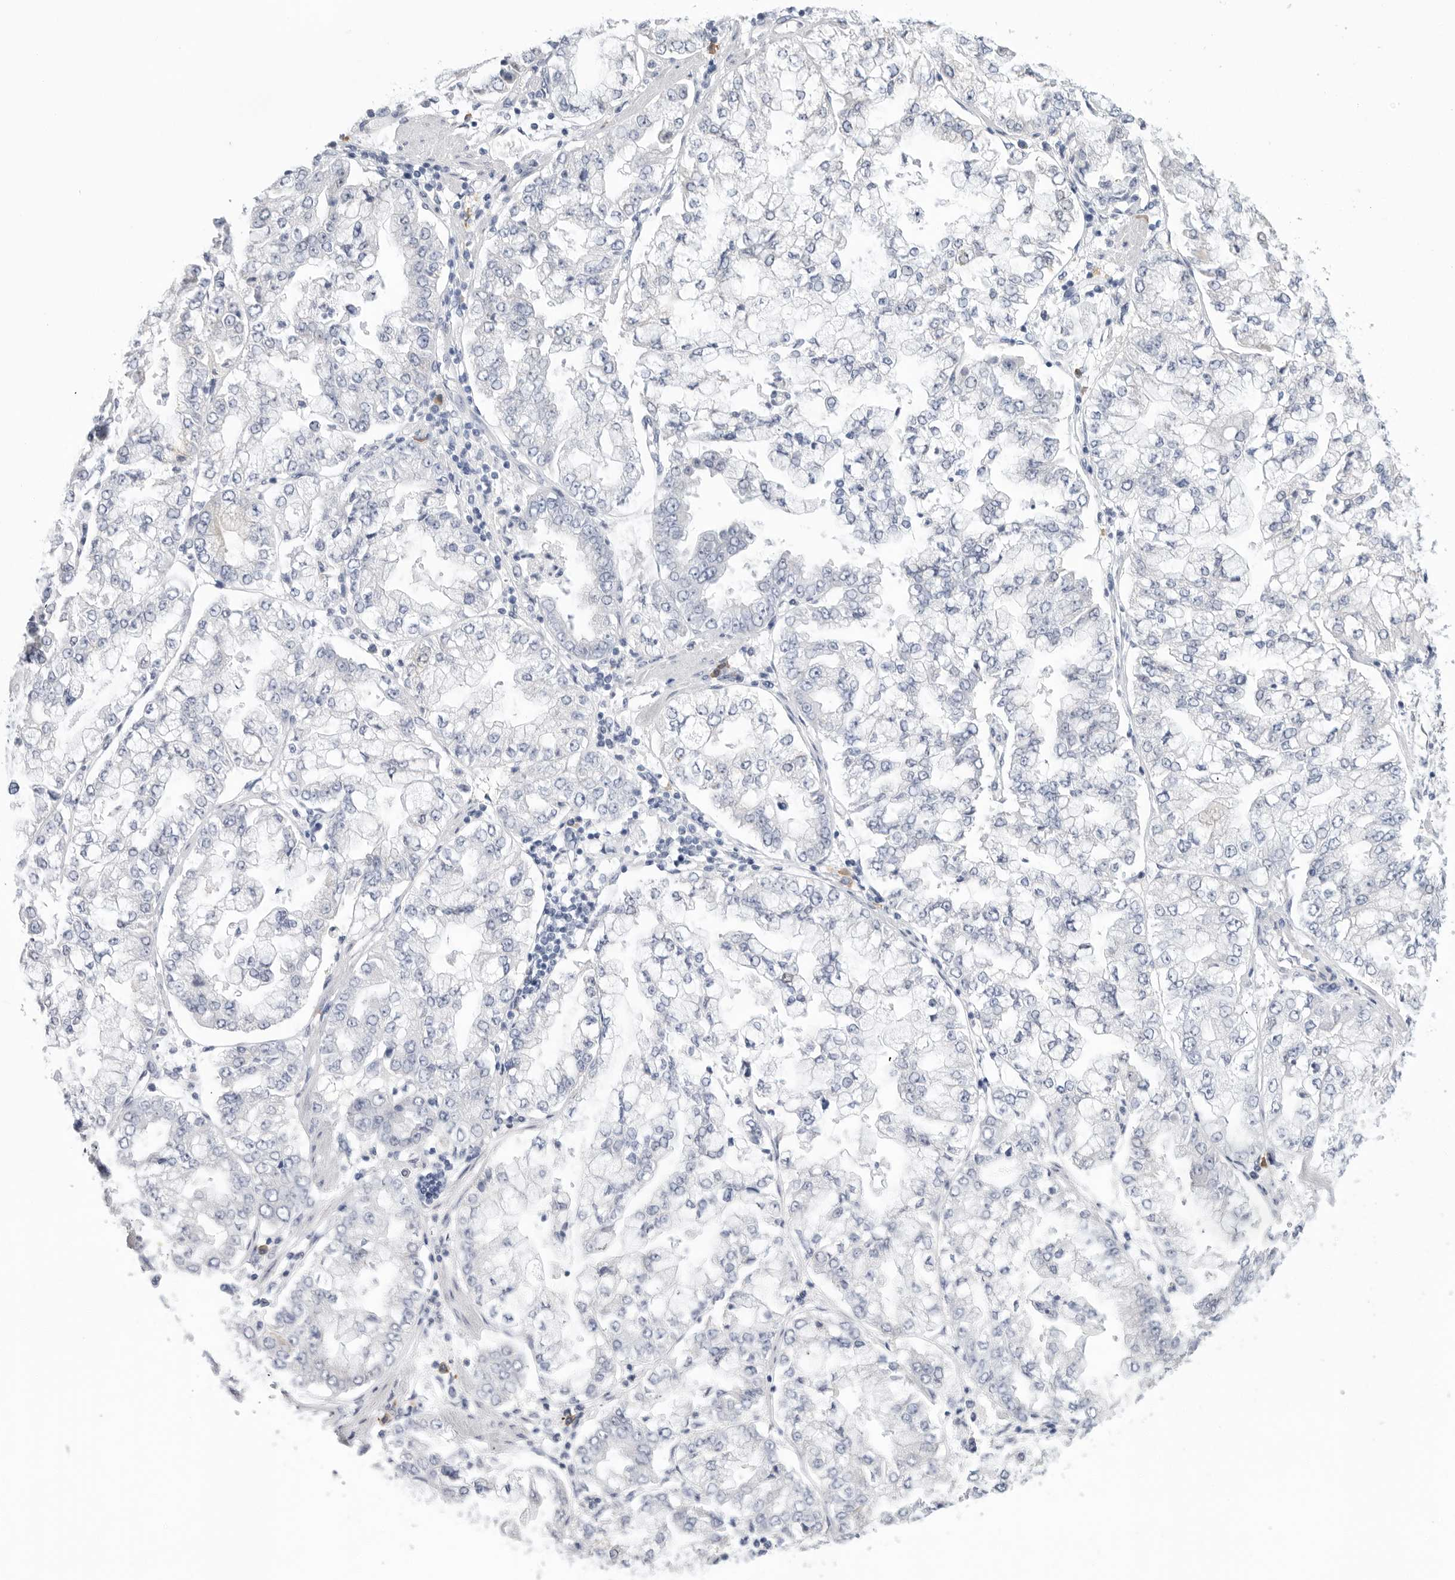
{"staining": {"intensity": "negative", "quantity": "none", "location": "none"}, "tissue": "stomach cancer", "cell_type": "Tumor cells", "image_type": "cancer", "snomed": [{"axis": "morphology", "description": "Adenocarcinoma, NOS"}, {"axis": "topography", "description": "Stomach"}], "caption": "Immunohistochemistry (IHC) image of neoplastic tissue: human stomach cancer (adenocarcinoma) stained with DAB shows no significant protein expression in tumor cells.", "gene": "ARHGEF10", "patient": {"sex": "male", "age": 76}}